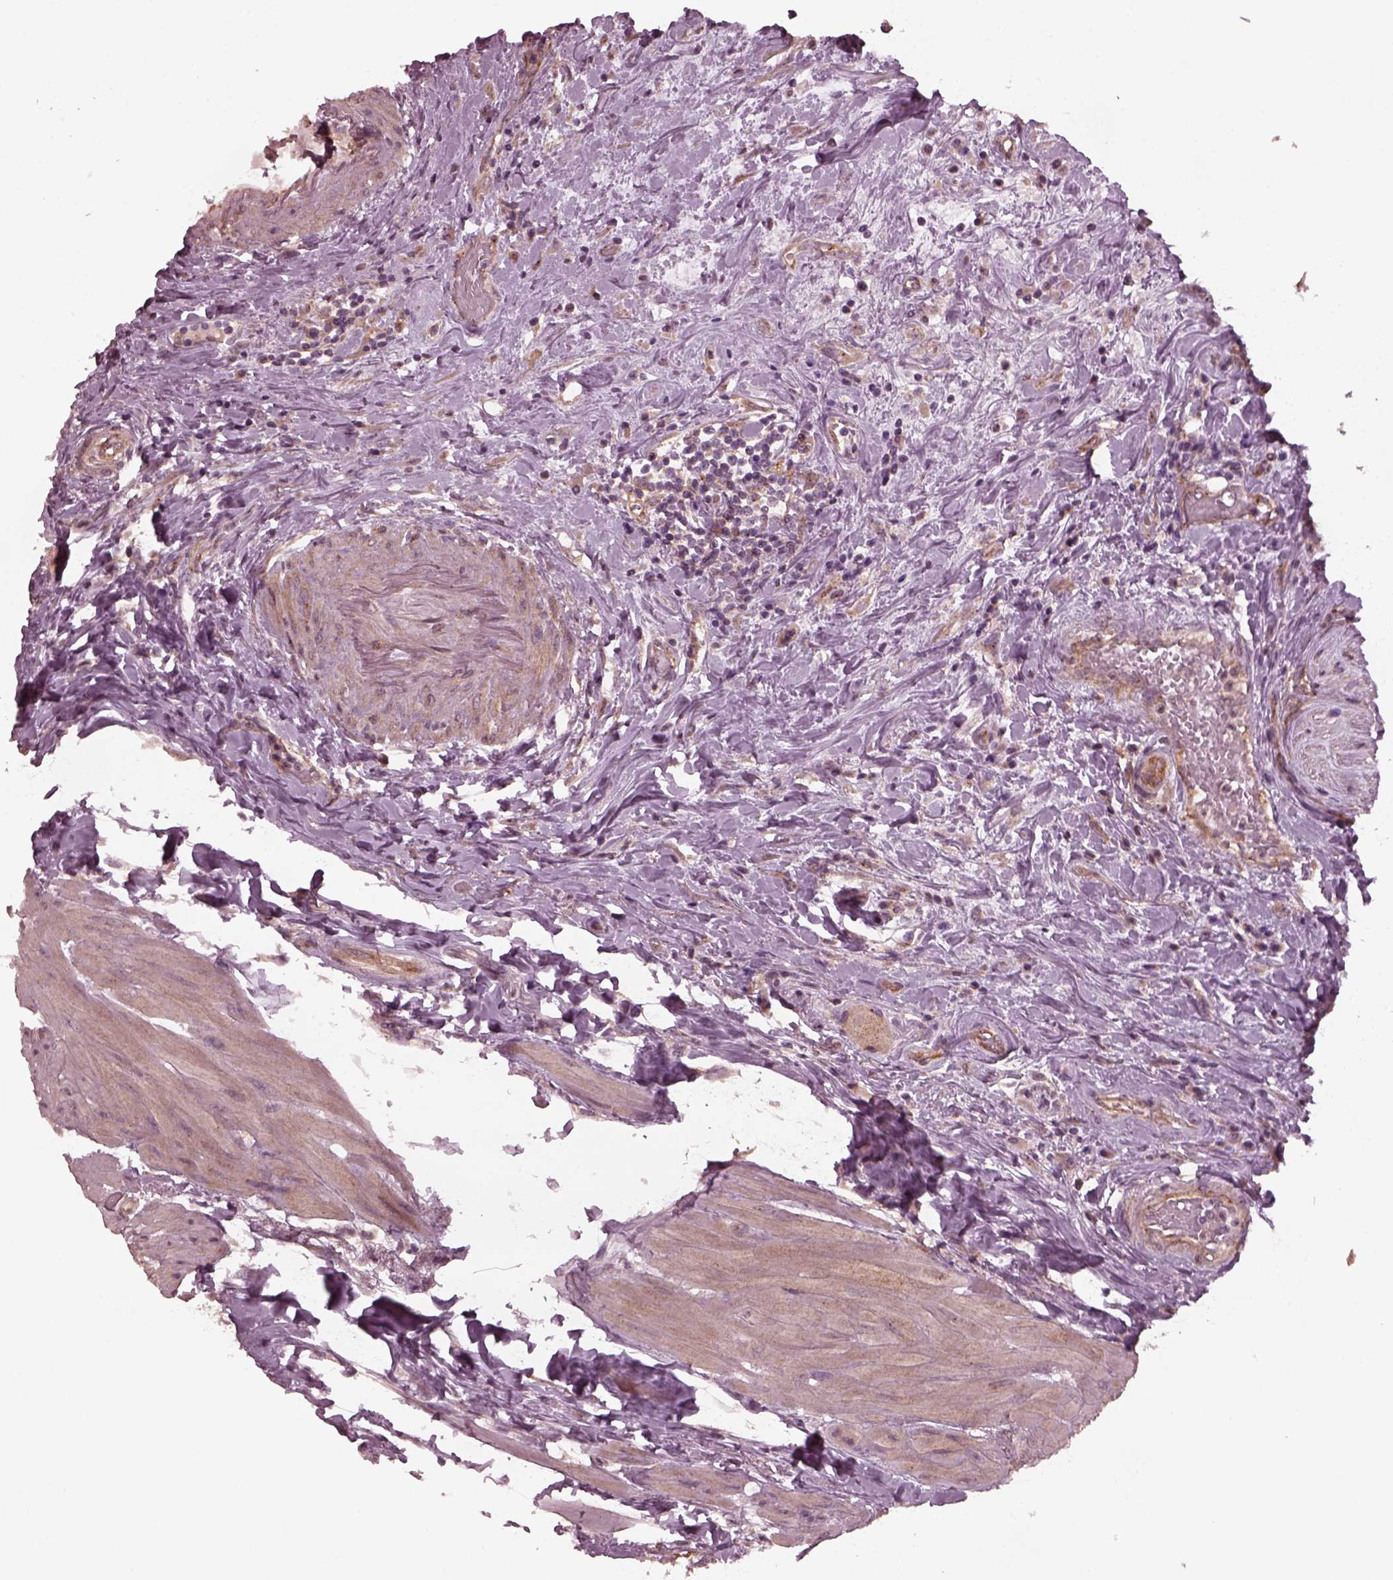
{"staining": {"intensity": "moderate", "quantity": ">75%", "location": "cytoplasmic/membranous"}, "tissue": "urothelial cancer", "cell_type": "Tumor cells", "image_type": "cancer", "snomed": [{"axis": "morphology", "description": "Urothelial carcinoma, High grade"}, {"axis": "topography", "description": "Urinary bladder"}], "caption": "Immunohistochemistry micrograph of neoplastic tissue: urothelial cancer stained using immunohistochemistry demonstrates medium levels of moderate protein expression localized specifically in the cytoplasmic/membranous of tumor cells, appearing as a cytoplasmic/membranous brown color.", "gene": "TUBG1", "patient": {"sex": "male", "age": 79}}